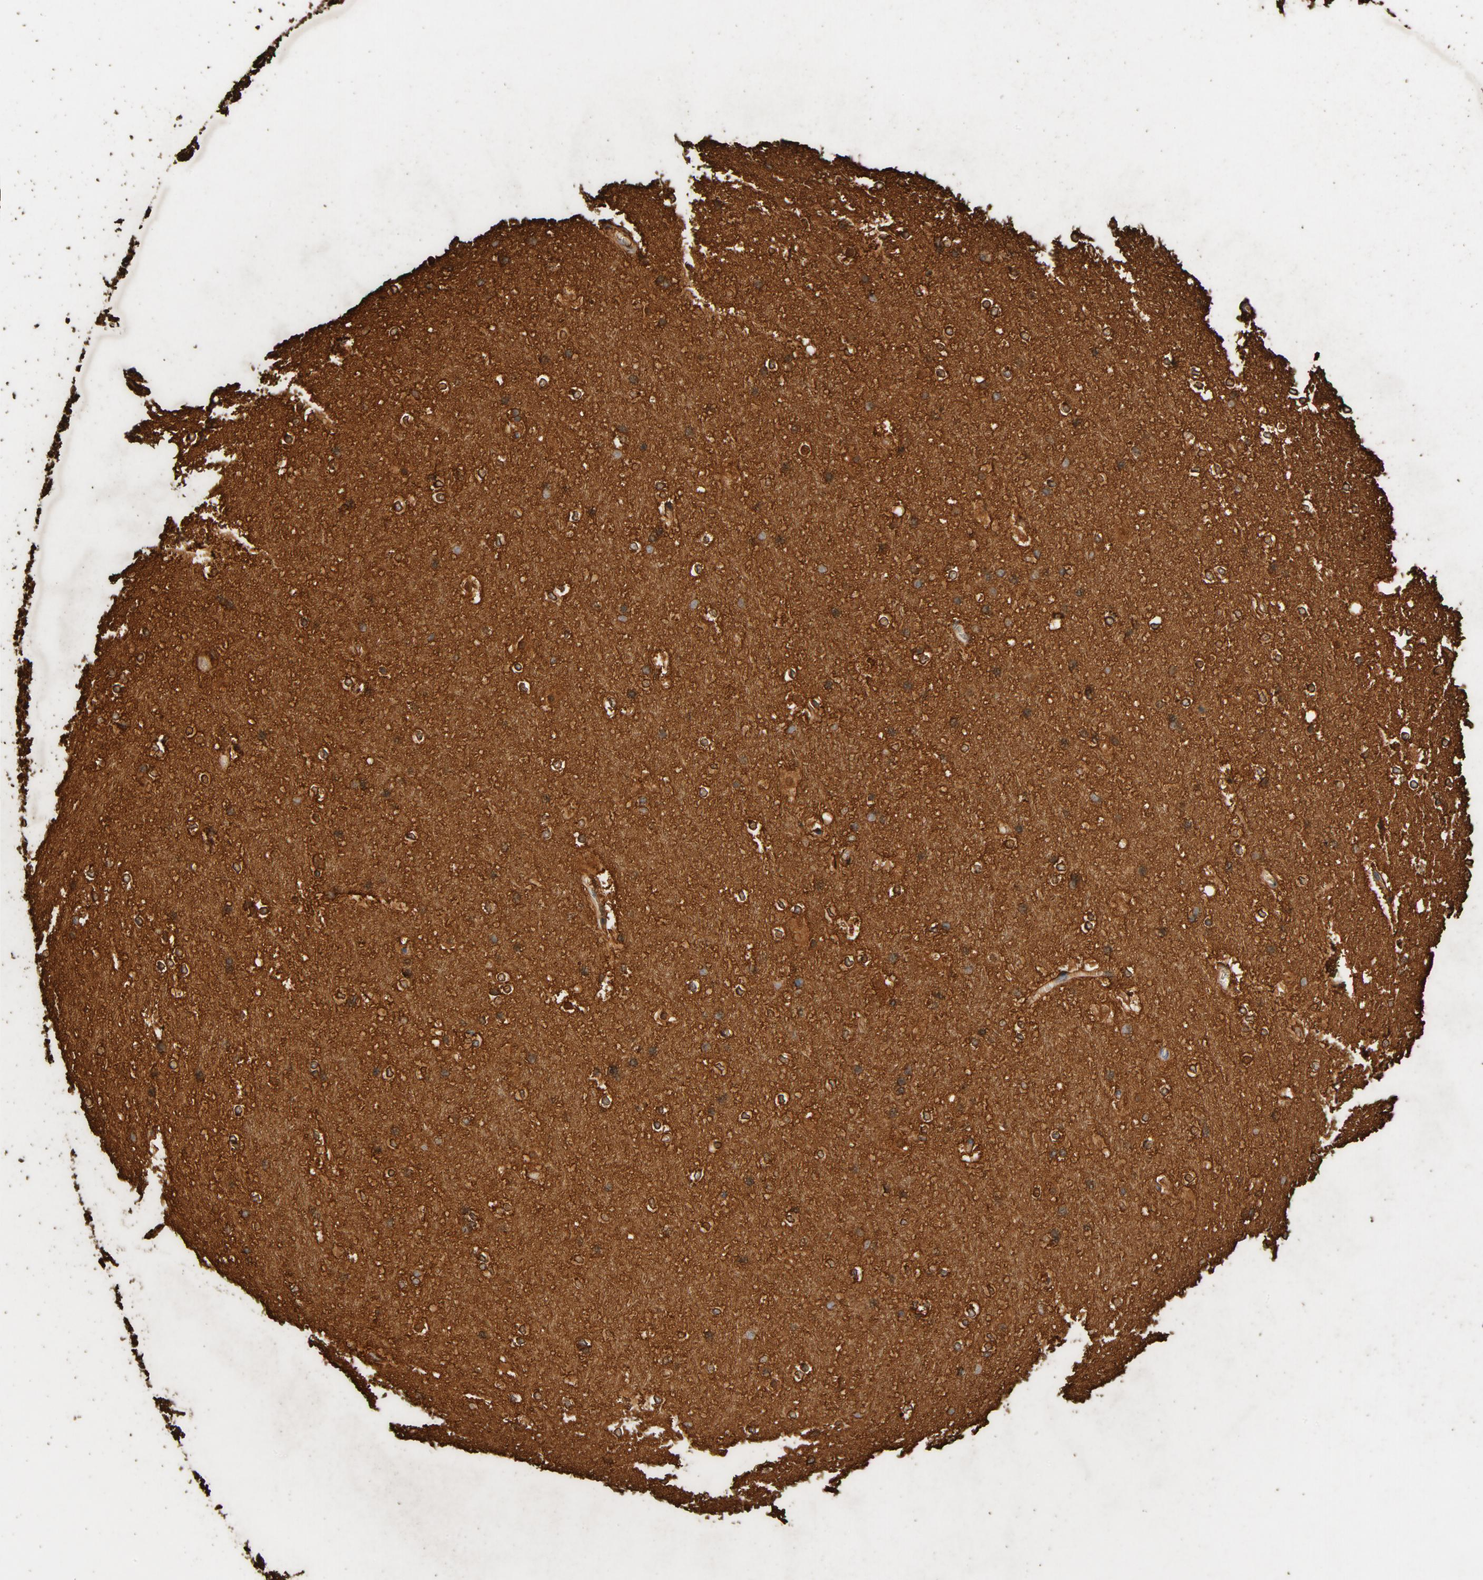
{"staining": {"intensity": "moderate", "quantity": ">75%", "location": "cytoplasmic/membranous"}, "tissue": "hippocampus", "cell_type": "Glial cells", "image_type": "normal", "snomed": [{"axis": "morphology", "description": "Normal tissue, NOS"}, {"axis": "topography", "description": "Hippocampus"}], "caption": "Immunohistochemical staining of benign human hippocampus reveals >75% levels of moderate cytoplasmic/membranous protein staining in approximately >75% of glial cells. (DAB = brown stain, brightfield microscopy at high magnification).", "gene": "PTPRB", "patient": {"sex": "female", "age": 19}}